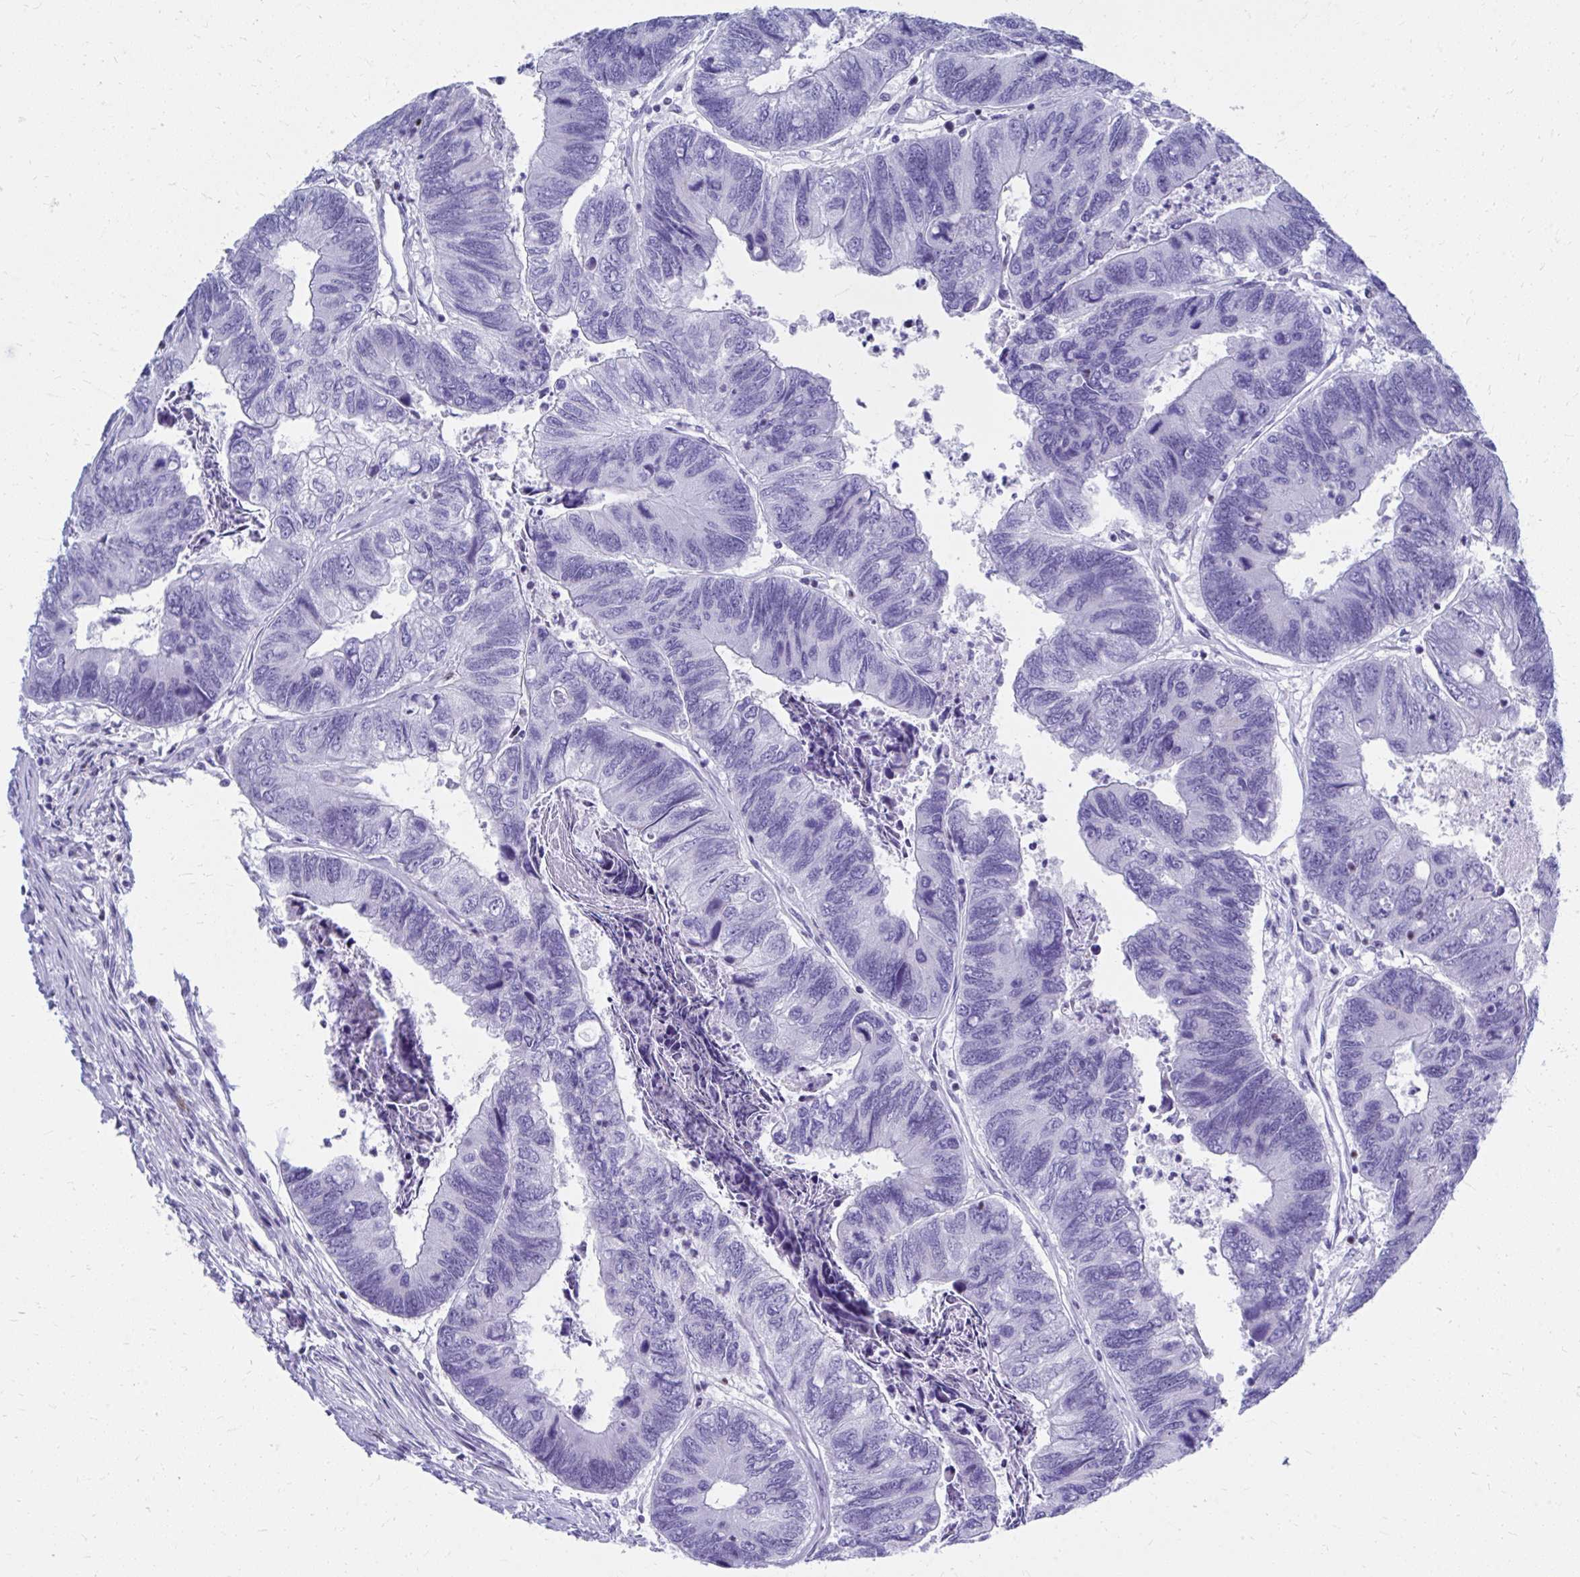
{"staining": {"intensity": "negative", "quantity": "none", "location": "none"}, "tissue": "colorectal cancer", "cell_type": "Tumor cells", "image_type": "cancer", "snomed": [{"axis": "morphology", "description": "Adenocarcinoma, NOS"}, {"axis": "topography", "description": "Colon"}], "caption": "Colorectal adenocarcinoma stained for a protein using immunohistochemistry (IHC) reveals no staining tumor cells.", "gene": "RUNX3", "patient": {"sex": "female", "age": 67}}